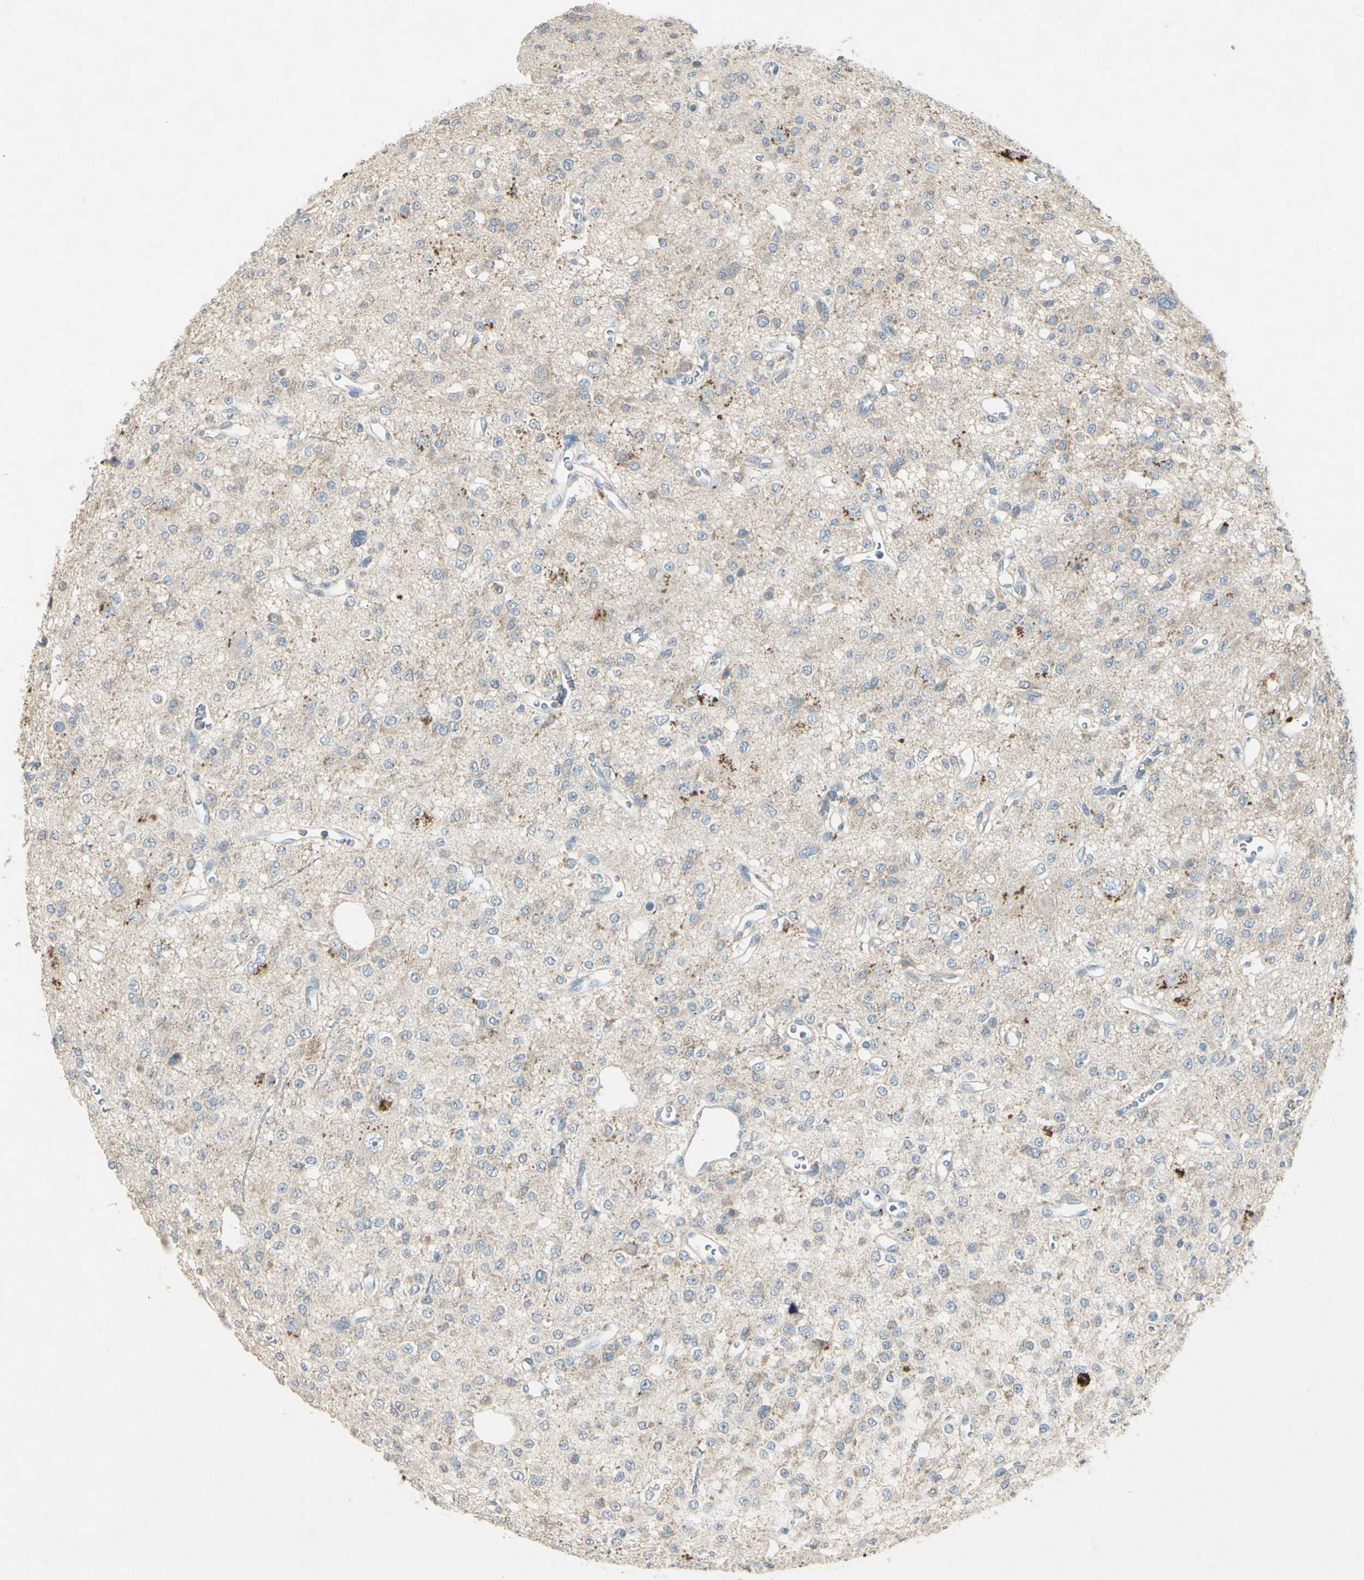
{"staining": {"intensity": "weak", "quantity": "<25%", "location": "cytoplasmic/membranous"}, "tissue": "glioma", "cell_type": "Tumor cells", "image_type": "cancer", "snomed": [{"axis": "morphology", "description": "Glioma, malignant, Low grade"}, {"axis": "topography", "description": "Brain"}], "caption": "IHC of glioma reveals no expression in tumor cells.", "gene": "TIMM21", "patient": {"sex": "male", "age": 38}}